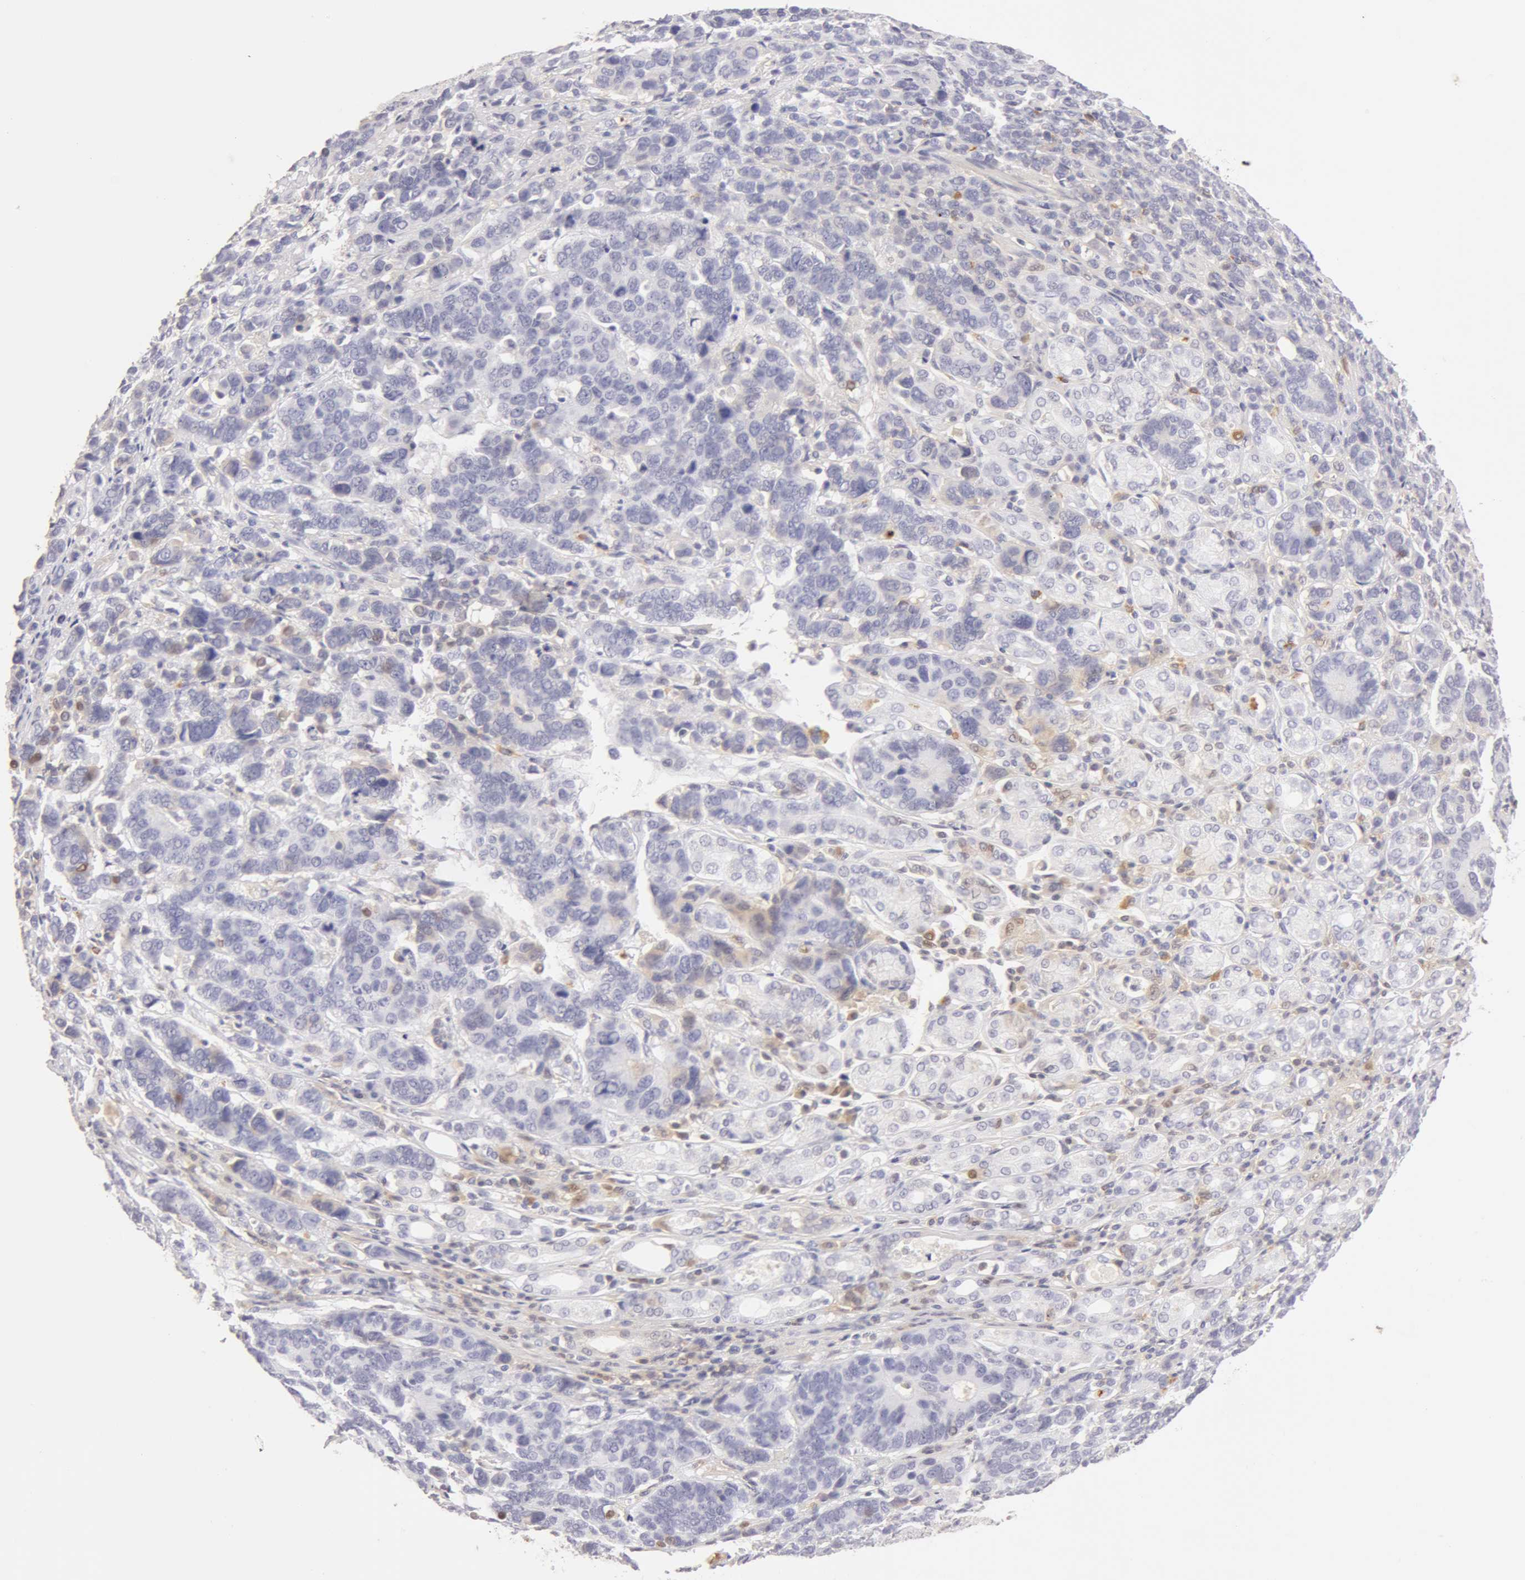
{"staining": {"intensity": "negative", "quantity": "none", "location": "none"}, "tissue": "stomach cancer", "cell_type": "Tumor cells", "image_type": "cancer", "snomed": [{"axis": "morphology", "description": "Adenocarcinoma, NOS"}, {"axis": "topography", "description": "Stomach, upper"}], "caption": "A high-resolution histopathology image shows immunohistochemistry (IHC) staining of stomach adenocarcinoma, which exhibits no significant staining in tumor cells. (Brightfield microscopy of DAB (3,3'-diaminobenzidine) IHC at high magnification).", "gene": "AHSG", "patient": {"sex": "male", "age": 71}}